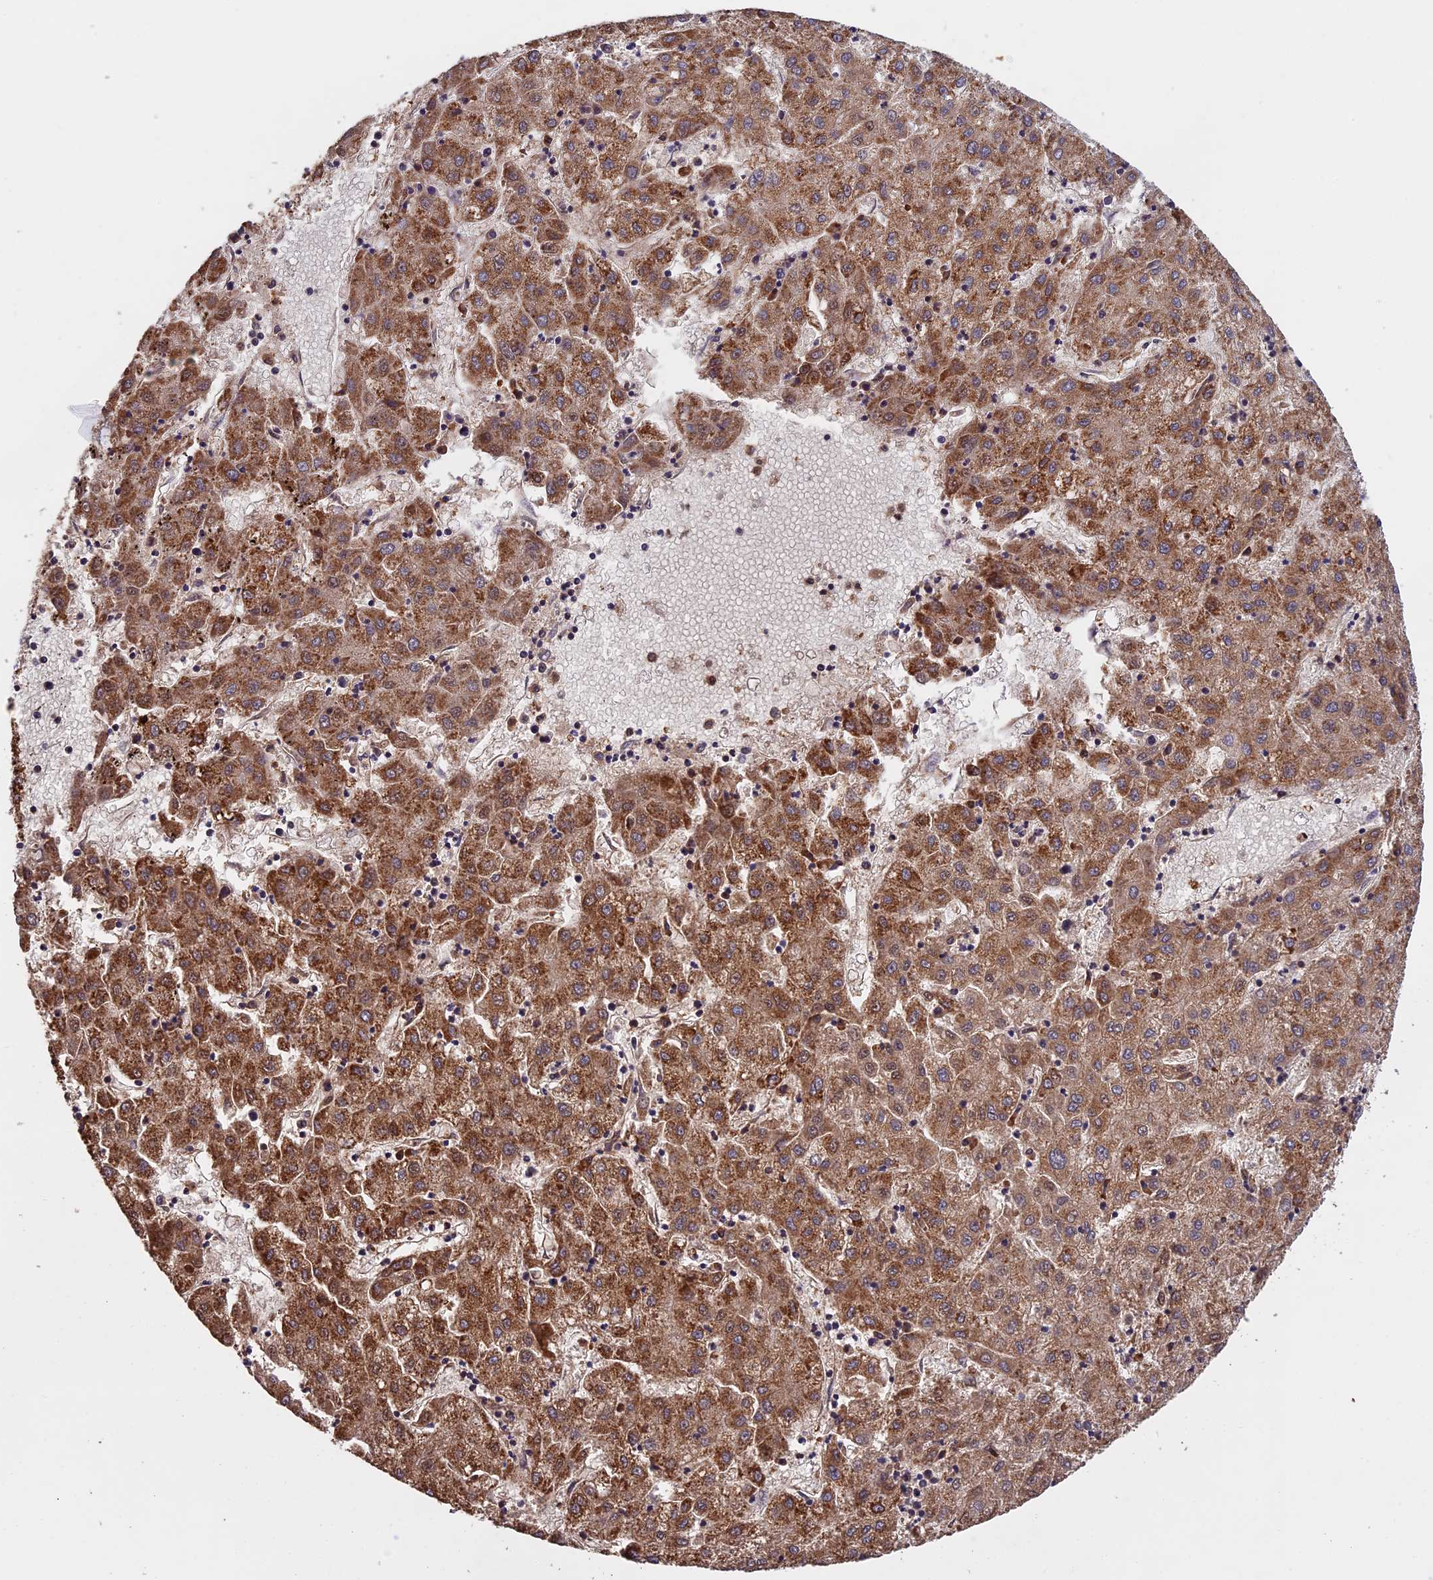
{"staining": {"intensity": "moderate", "quantity": ">75%", "location": "cytoplasmic/membranous"}, "tissue": "liver cancer", "cell_type": "Tumor cells", "image_type": "cancer", "snomed": [{"axis": "morphology", "description": "Carcinoma, Hepatocellular, NOS"}, {"axis": "topography", "description": "Liver"}], "caption": "This micrograph reveals immunohistochemistry staining of hepatocellular carcinoma (liver), with medium moderate cytoplasmic/membranous positivity in about >75% of tumor cells.", "gene": "PKD2L2", "patient": {"sex": "male", "age": 72}}